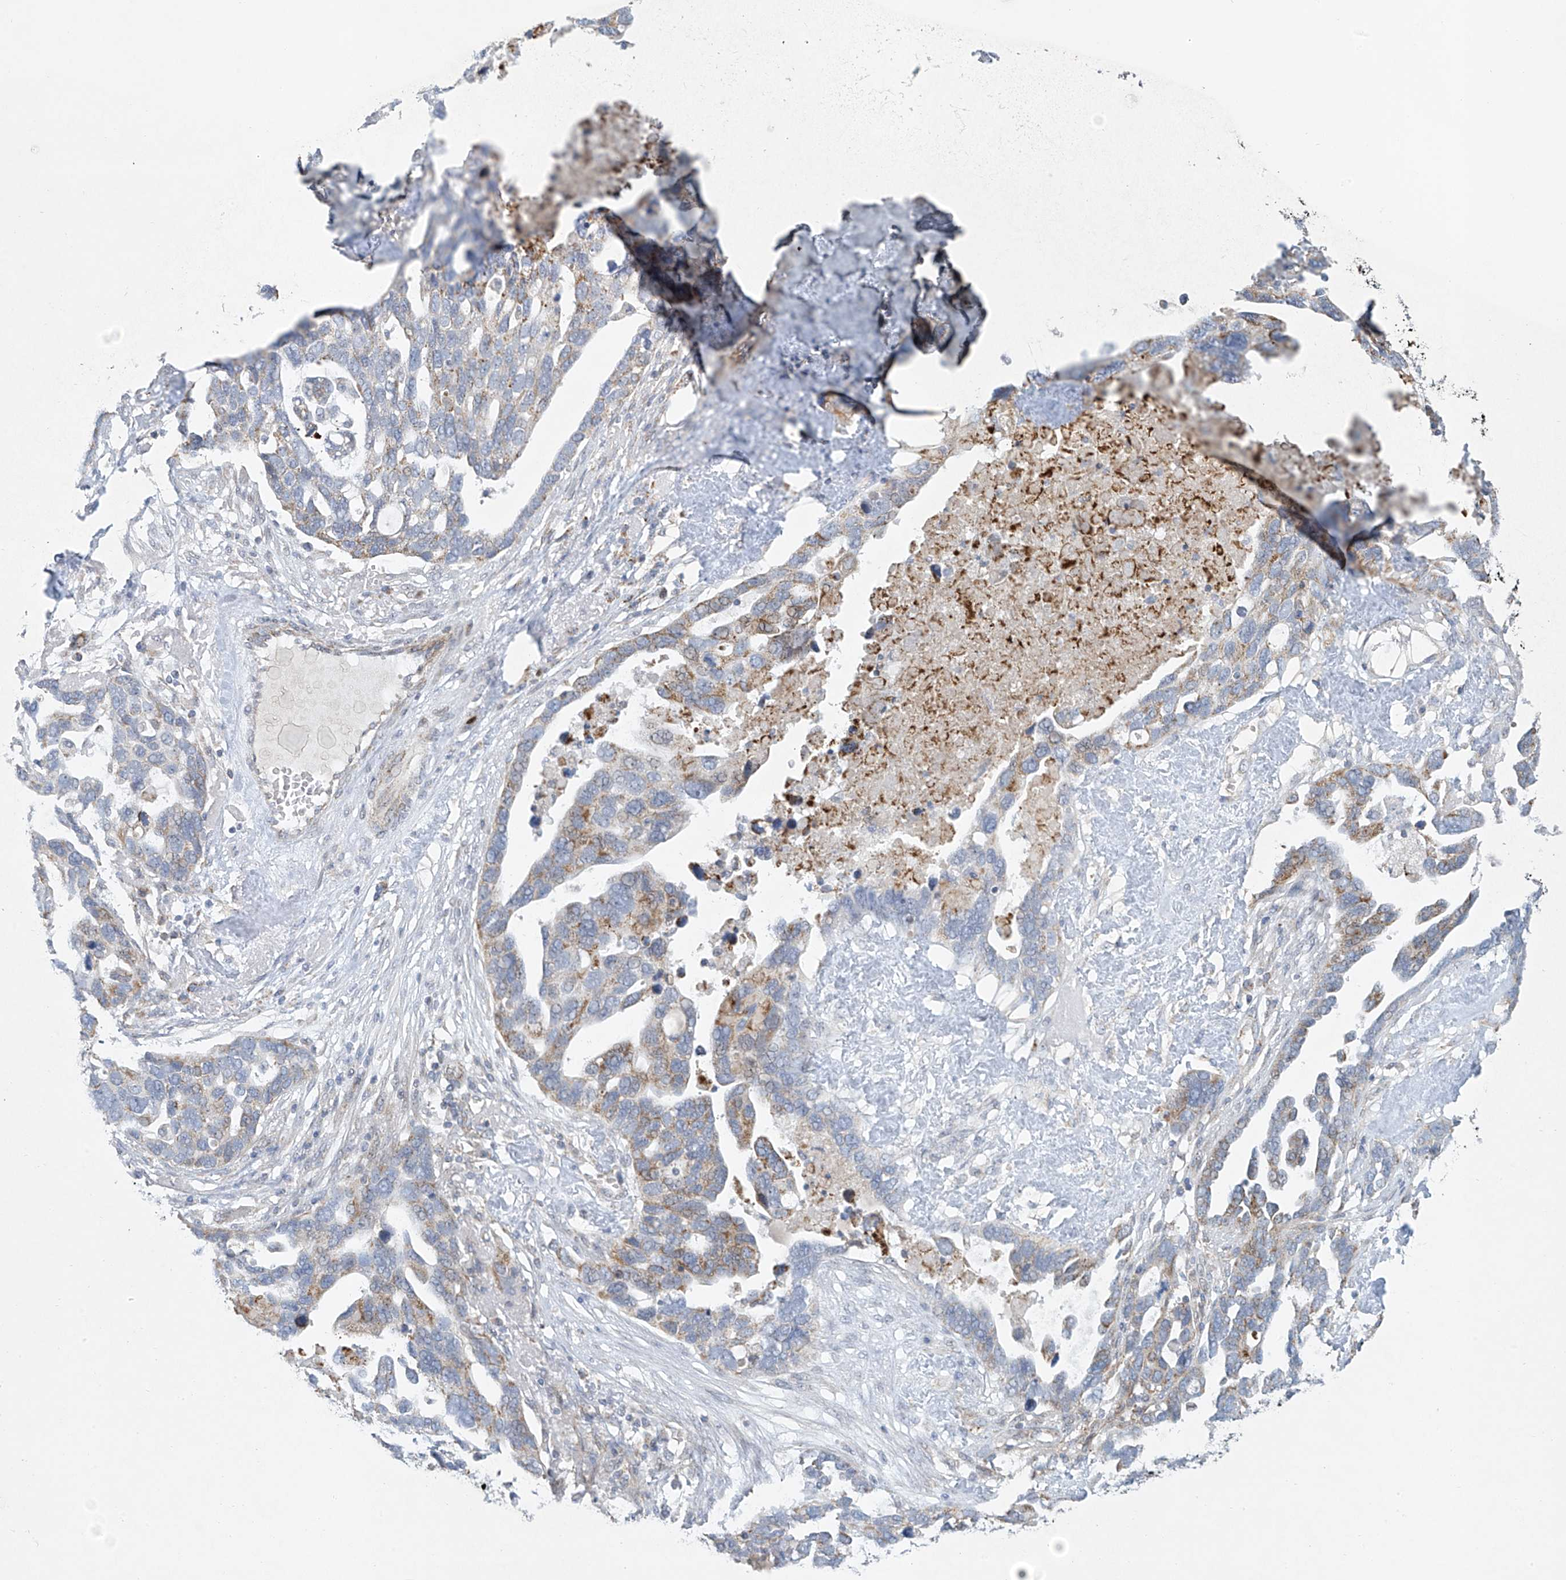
{"staining": {"intensity": "weak", "quantity": "<25%", "location": "cytoplasmic/membranous"}, "tissue": "ovarian cancer", "cell_type": "Tumor cells", "image_type": "cancer", "snomed": [{"axis": "morphology", "description": "Cystadenocarcinoma, serous, NOS"}, {"axis": "topography", "description": "Ovary"}], "caption": "Serous cystadenocarcinoma (ovarian) stained for a protein using IHC demonstrates no positivity tumor cells.", "gene": "SMDT1", "patient": {"sex": "female", "age": 54}}